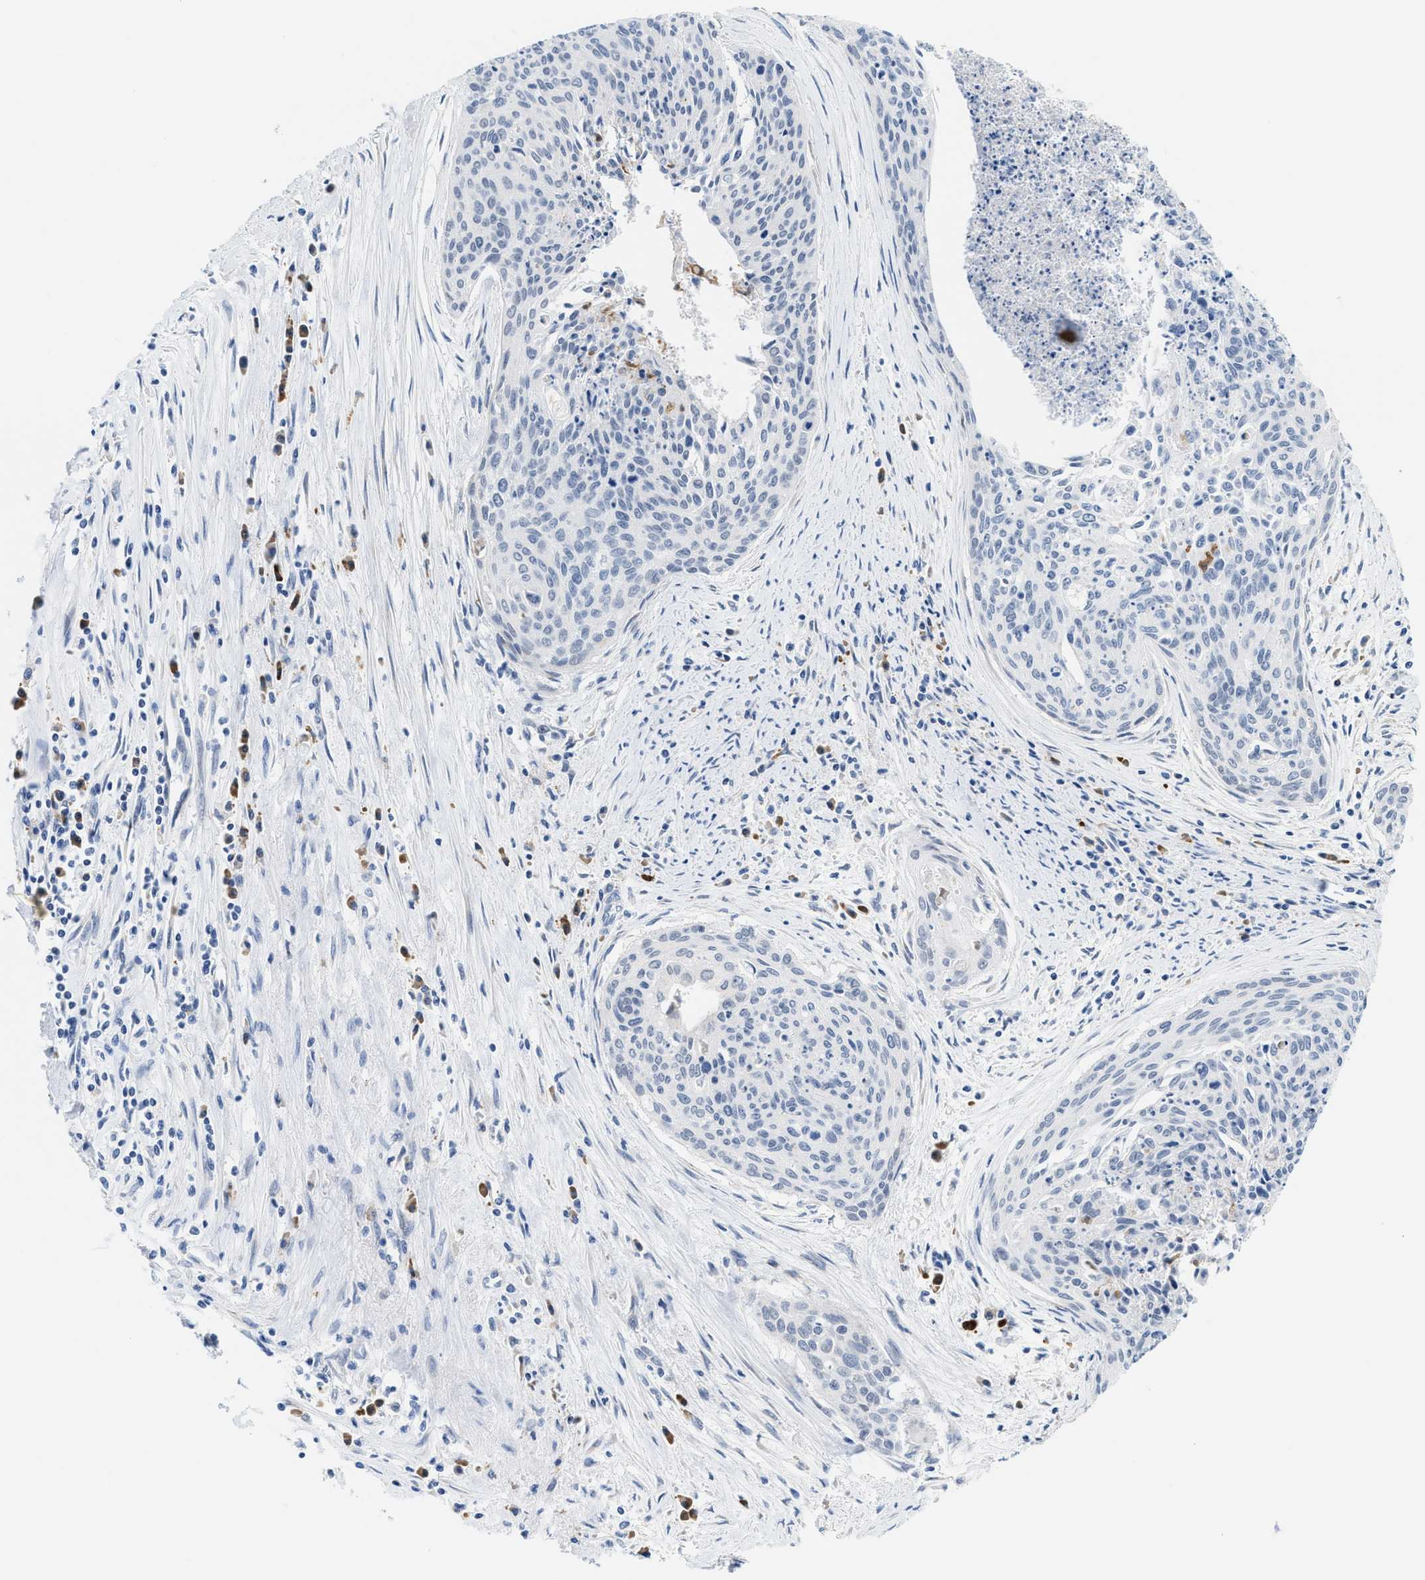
{"staining": {"intensity": "negative", "quantity": "none", "location": "none"}, "tissue": "cervical cancer", "cell_type": "Tumor cells", "image_type": "cancer", "snomed": [{"axis": "morphology", "description": "Squamous cell carcinoma, NOS"}, {"axis": "topography", "description": "Cervix"}], "caption": "An IHC histopathology image of squamous cell carcinoma (cervical) is shown. There is no staining in tumor cells of squamous cell carcinoma (cervical). (DAB immunohistochemistry (IHC), high magnification).", "gene": "KIFC3", "patient": {"sex": "female", "age": 55}}